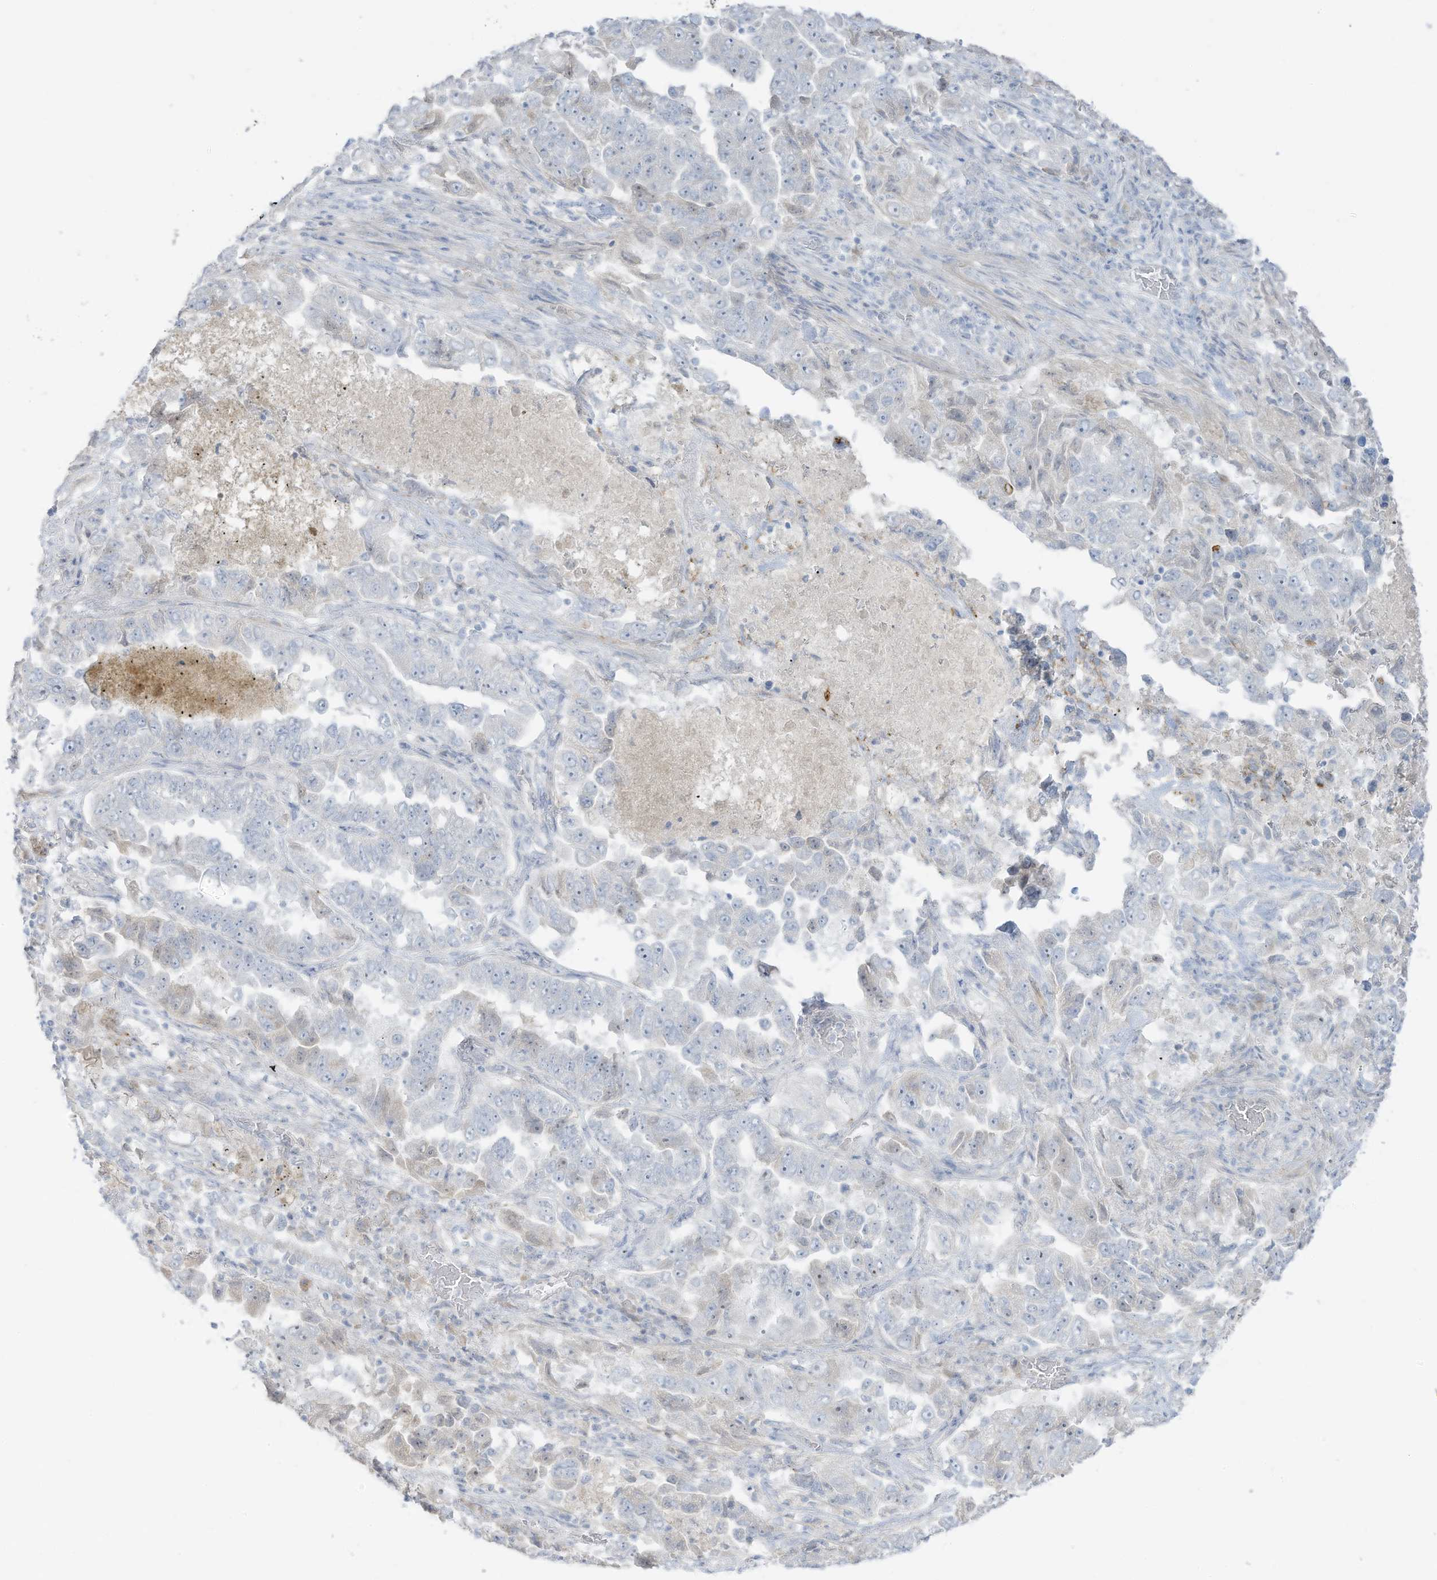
{"staining": {"intensity": "negative", "quantity": "none", "location": "none"}, "tissue": "lung cancer", "cell_type": "Tumor cells", "image_type": "cancer", "snomed": [{"axis": "morphology", "description": "Adenocarcinoma, NOS"}, {"axis": "topography", "description": "Lung"}], "caption": "This micrograph is of lung cancer stained with IHC to label a protein in brown with the nuclei are counter-stained blue. There is no positivity in tumor cells. (Immunohistochemistry, brightfield microscopy, high magnification).", "gene": "C11orf87", "patient": {"sex": "female", "age": 51}}